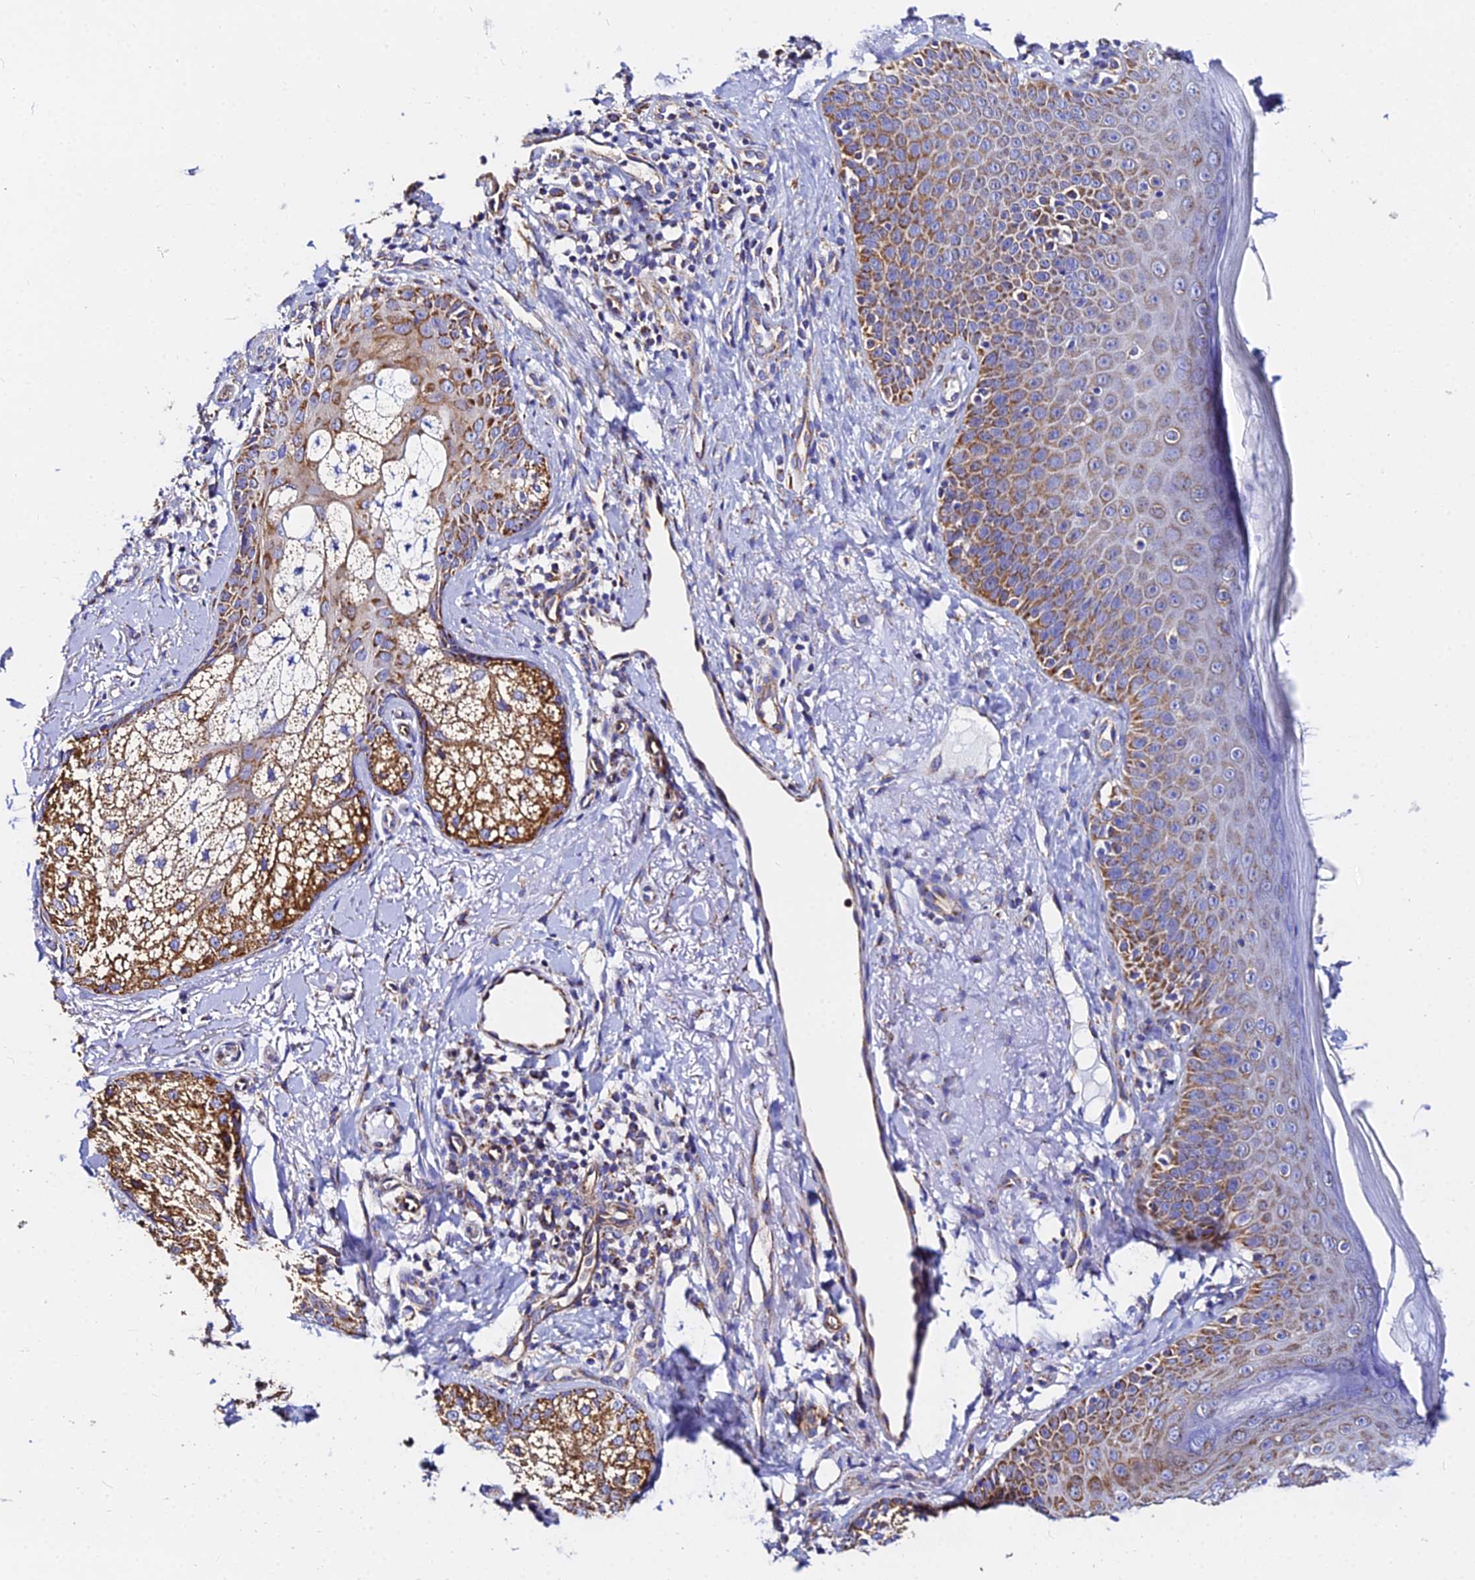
{"staining": {"intensity": "moderate", "quantity": ">75%", "location": "cytoplasmic/membranous"}, "tissue": "skin", "cell_type": "Fibroblasts", "image_type": "normal", "snomed": [{"axis": "morphology", "description": "Normal tissue, NOS"}, {"axis": "topography", "description": "Skin"}], "caption": "The immunohistochemical stain highlights moderate cytoplasmic/membranous staining in fibroblasts of unremarkable skin. (DAB (3,3'-diaminobenzidine) = brown stain, brightfield microscopy at high magnification).", "gene": "ZNF573", "patient": {"sex": "male", "age": 57}}